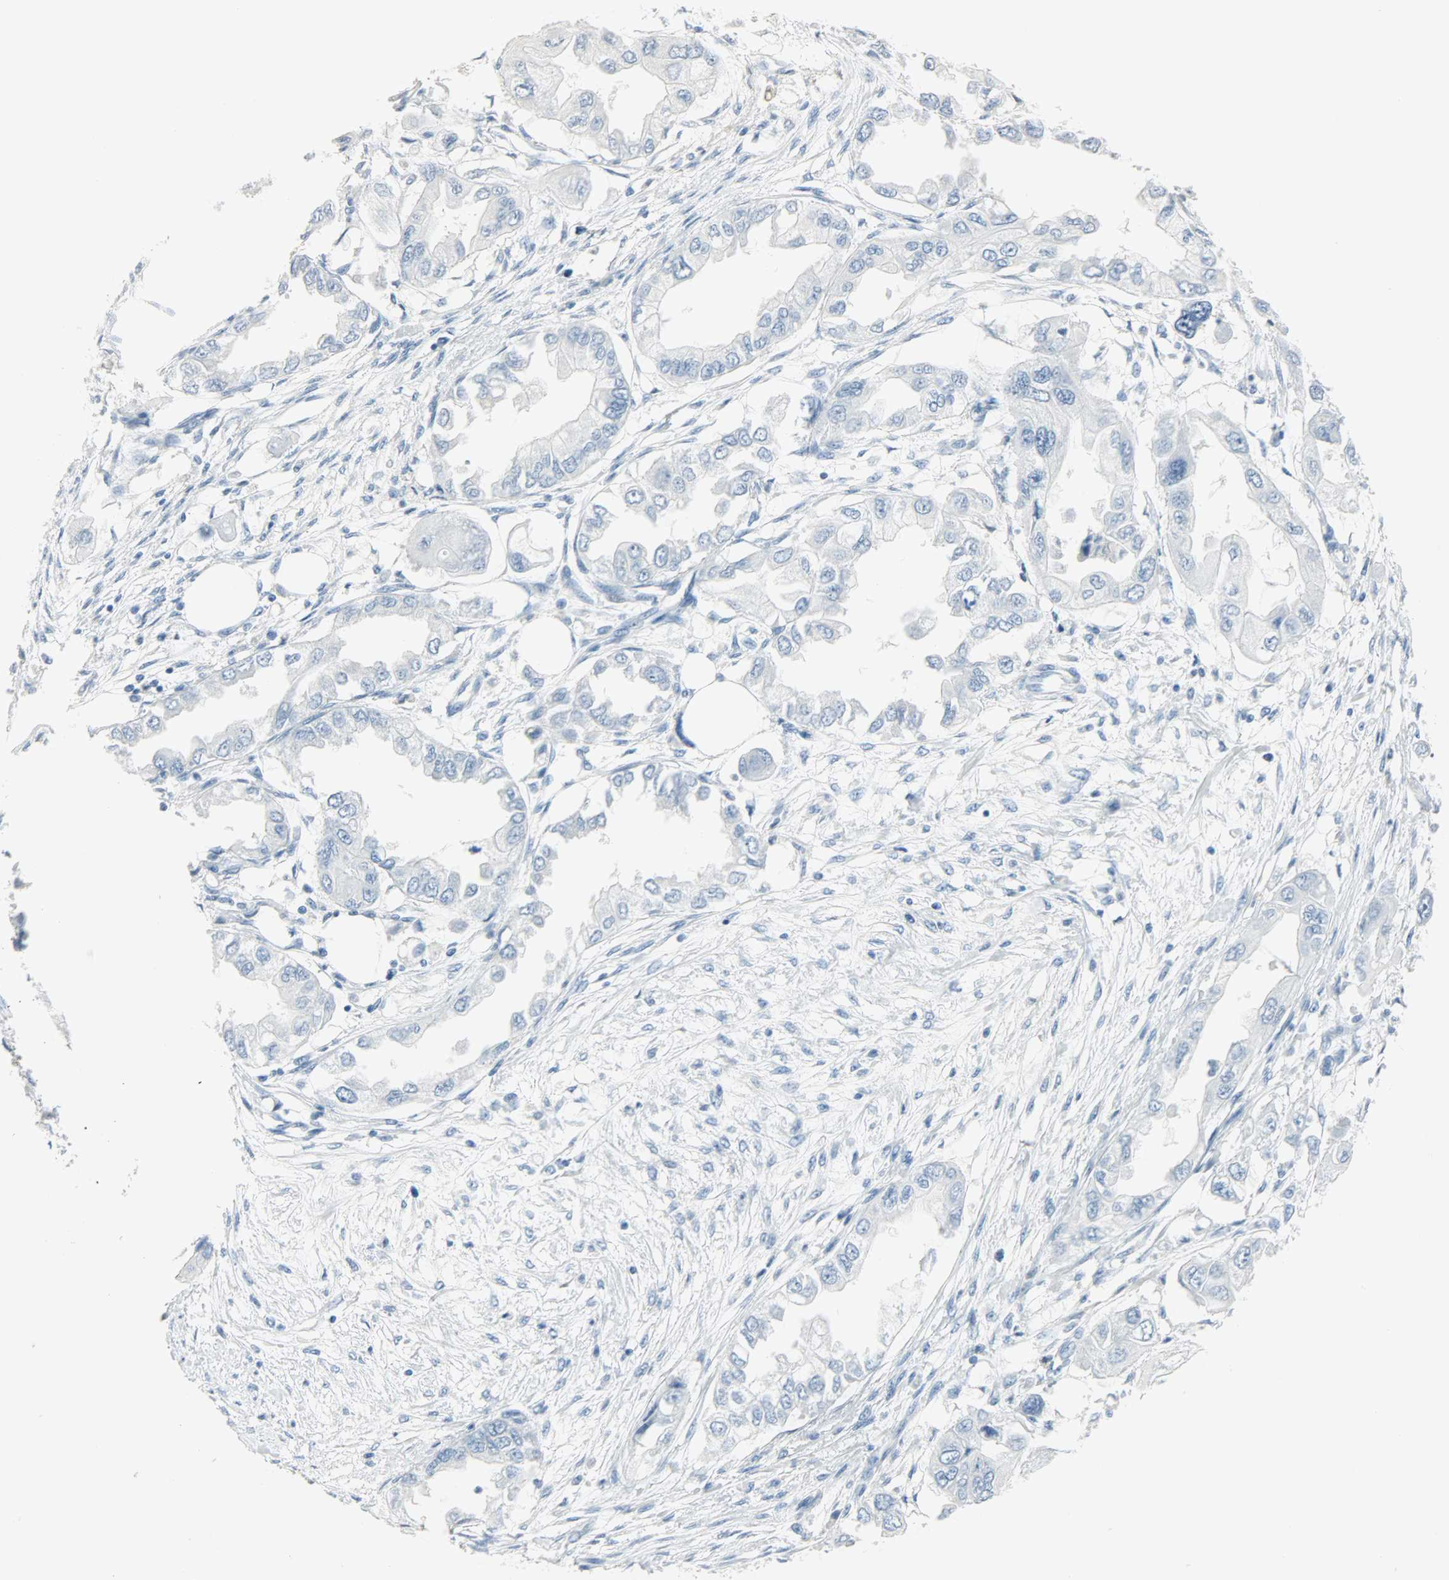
{"staining": {"intensity": "negative", "quantity": "none", "location": "none"}, "tissue": "endometrial cancer", "cell_type": "Tumor cells", "image_type": "cancer", "snomed": [{"axis": "morphology", "description": "Adenocarcinoma, NOS"}, {"axis": "topography", "description": "Endometrium"}], "caption": "A micrograph of human endometrial adenocarcinoma is negative for staining in tumor cells.", "gene": "PTPN6", "patient": {"sex": "female", "age": 67}}